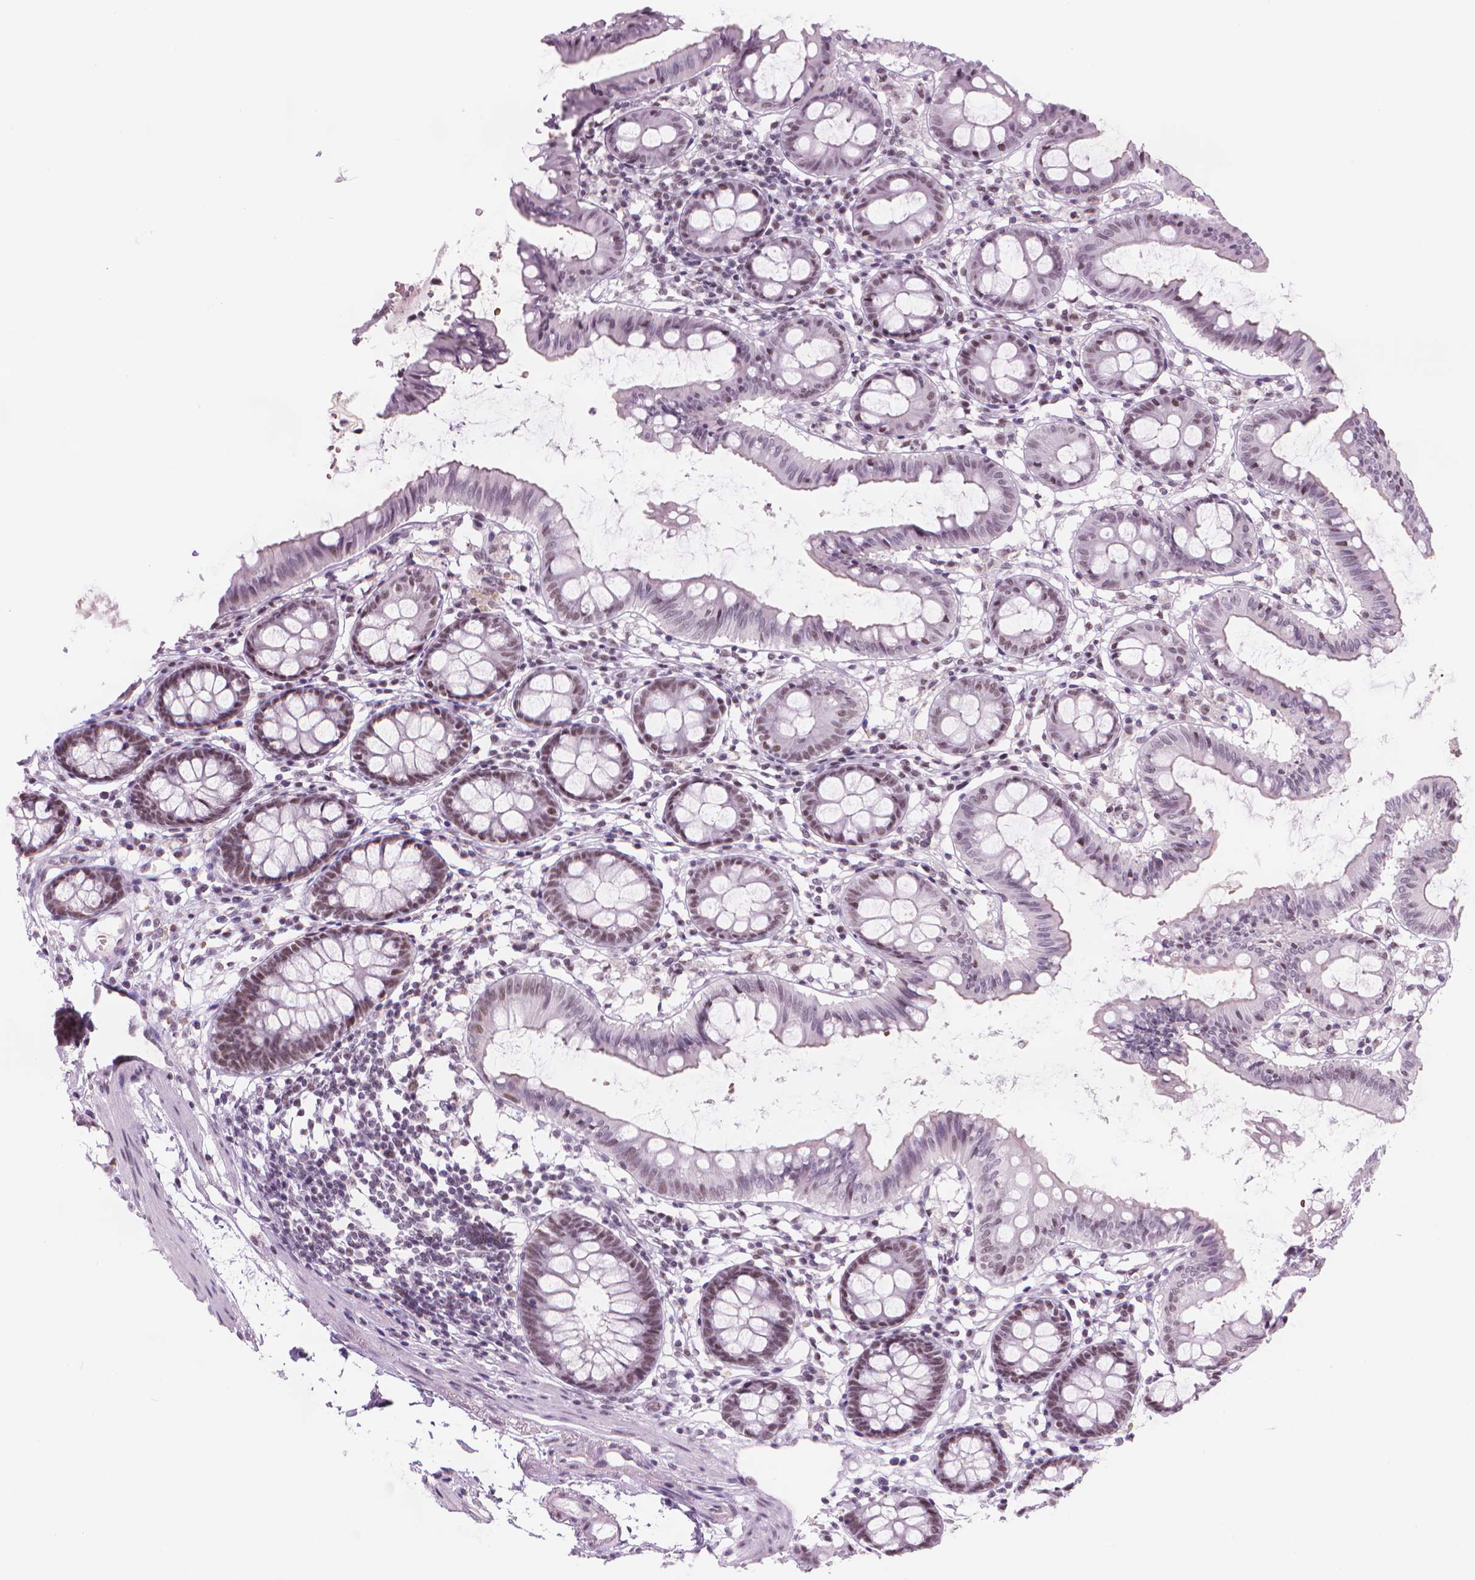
{"staining": {"intensity": "weak", "quantity": "25%-75%", "location": "nuclear"}, "tissue": "colon", "cell_type": "Endothelial cells", "image_type": "normal", "snomed": [{"axis": "morphology", "description": "Normal tissue, NOS"}, {"axis": "topography", "description": "Colon"}], "caption": "Protein expression analysis of unremarkable human colon reveals weak nuclear expression in approximately 25%-75% of endothelial cells.", "gene": "POLR3D", "patient": {"sex": "female", "age": 84}}